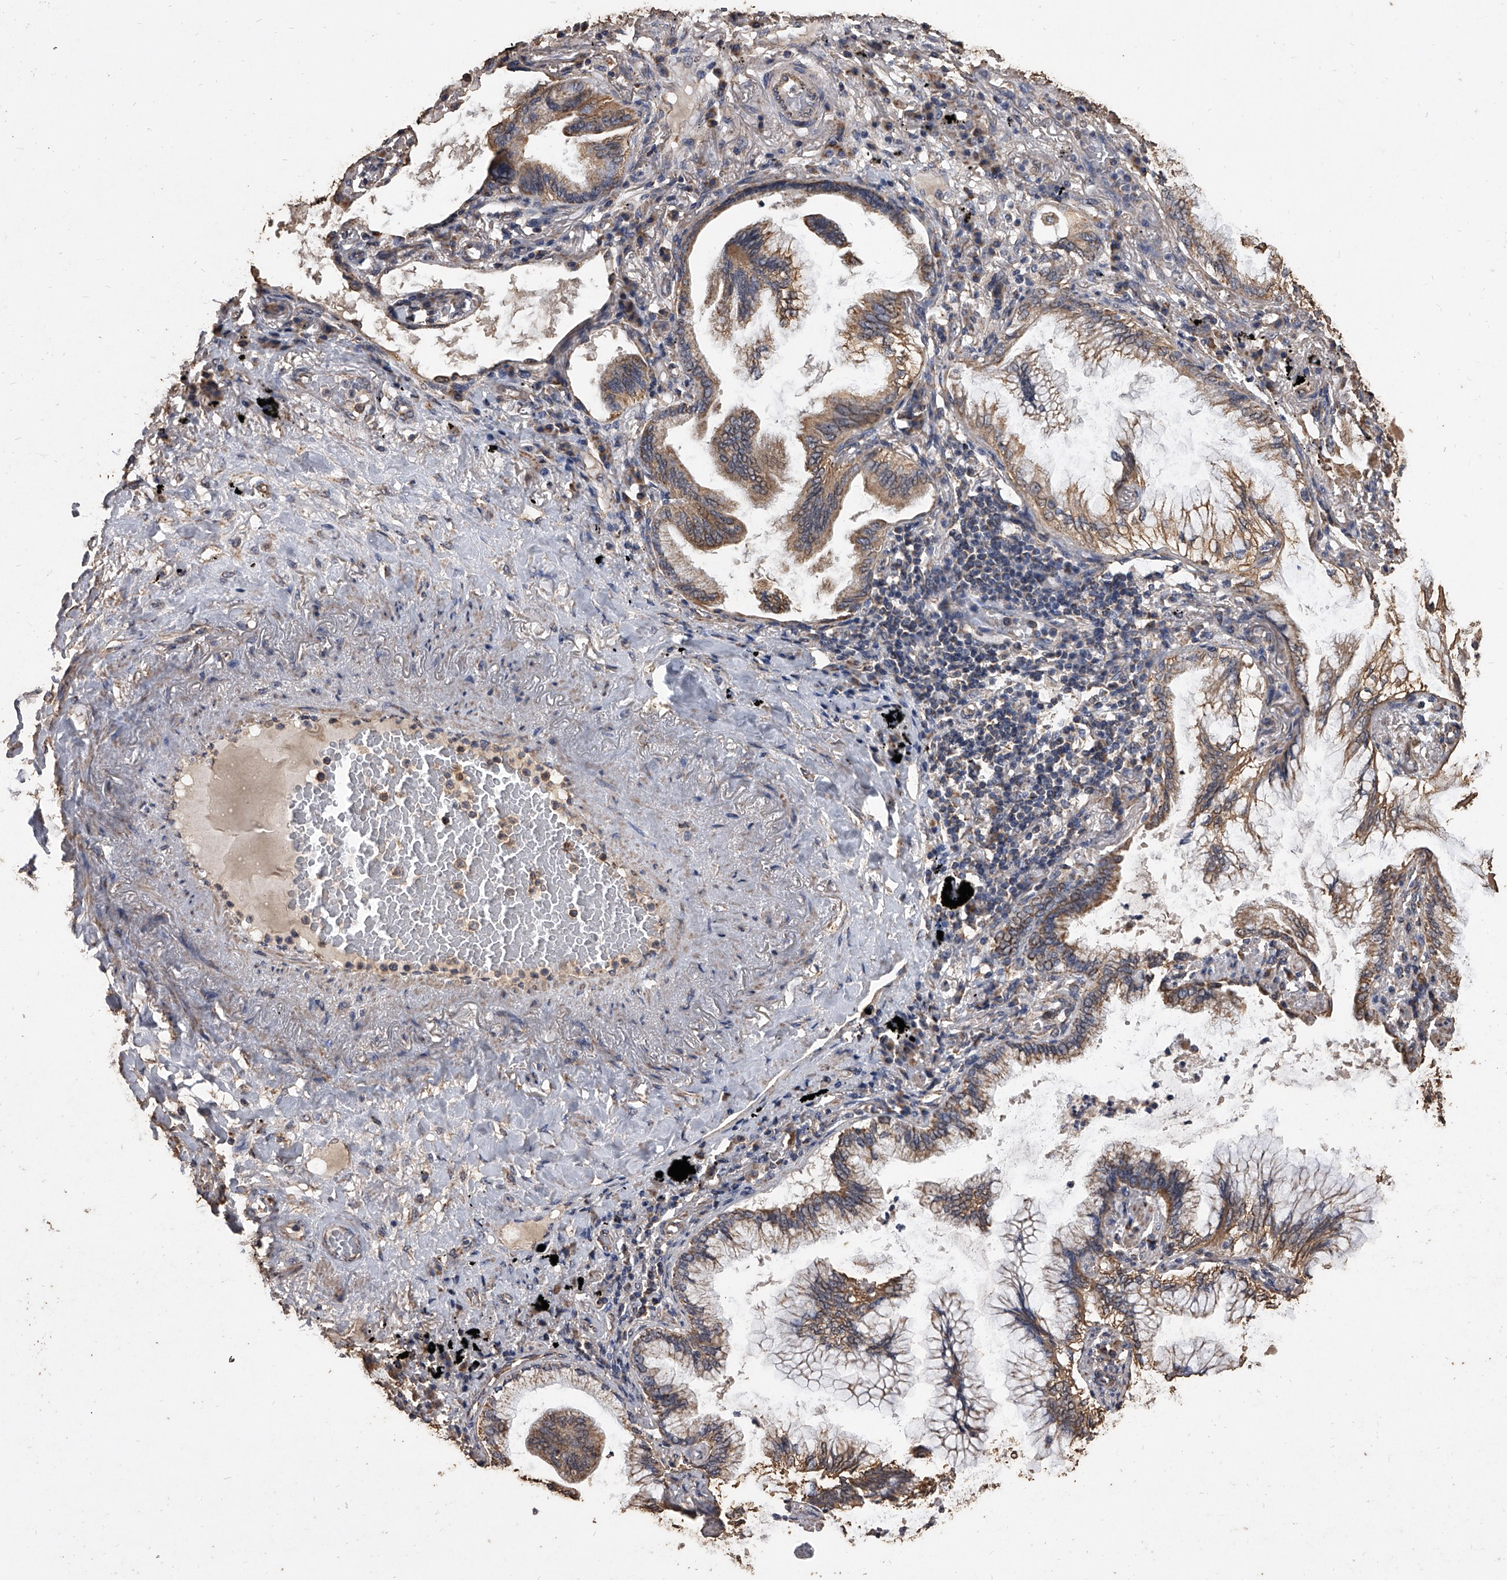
{"staining": {"intensity": "moderate", "quantity": ">75%", "location": "cytoplasmic/membranous"}, "tissue": "lung cancer", "cell_type": "Tumor cells", "image_type": "cancer", "snomed": [{"axis": "morphology", "description": "Adenocarcinoma, NOS"}, {"axis": "topography", "description": "Lung"}], "caption": "A medium amount of moderate cytoplasmic/membranous staining is identified in about >75% of tumor cells in lung cancer (adenocarcinoma) tissue.", "gene": "MRPL28", "patient": {"sex": "female", "age": 70}}